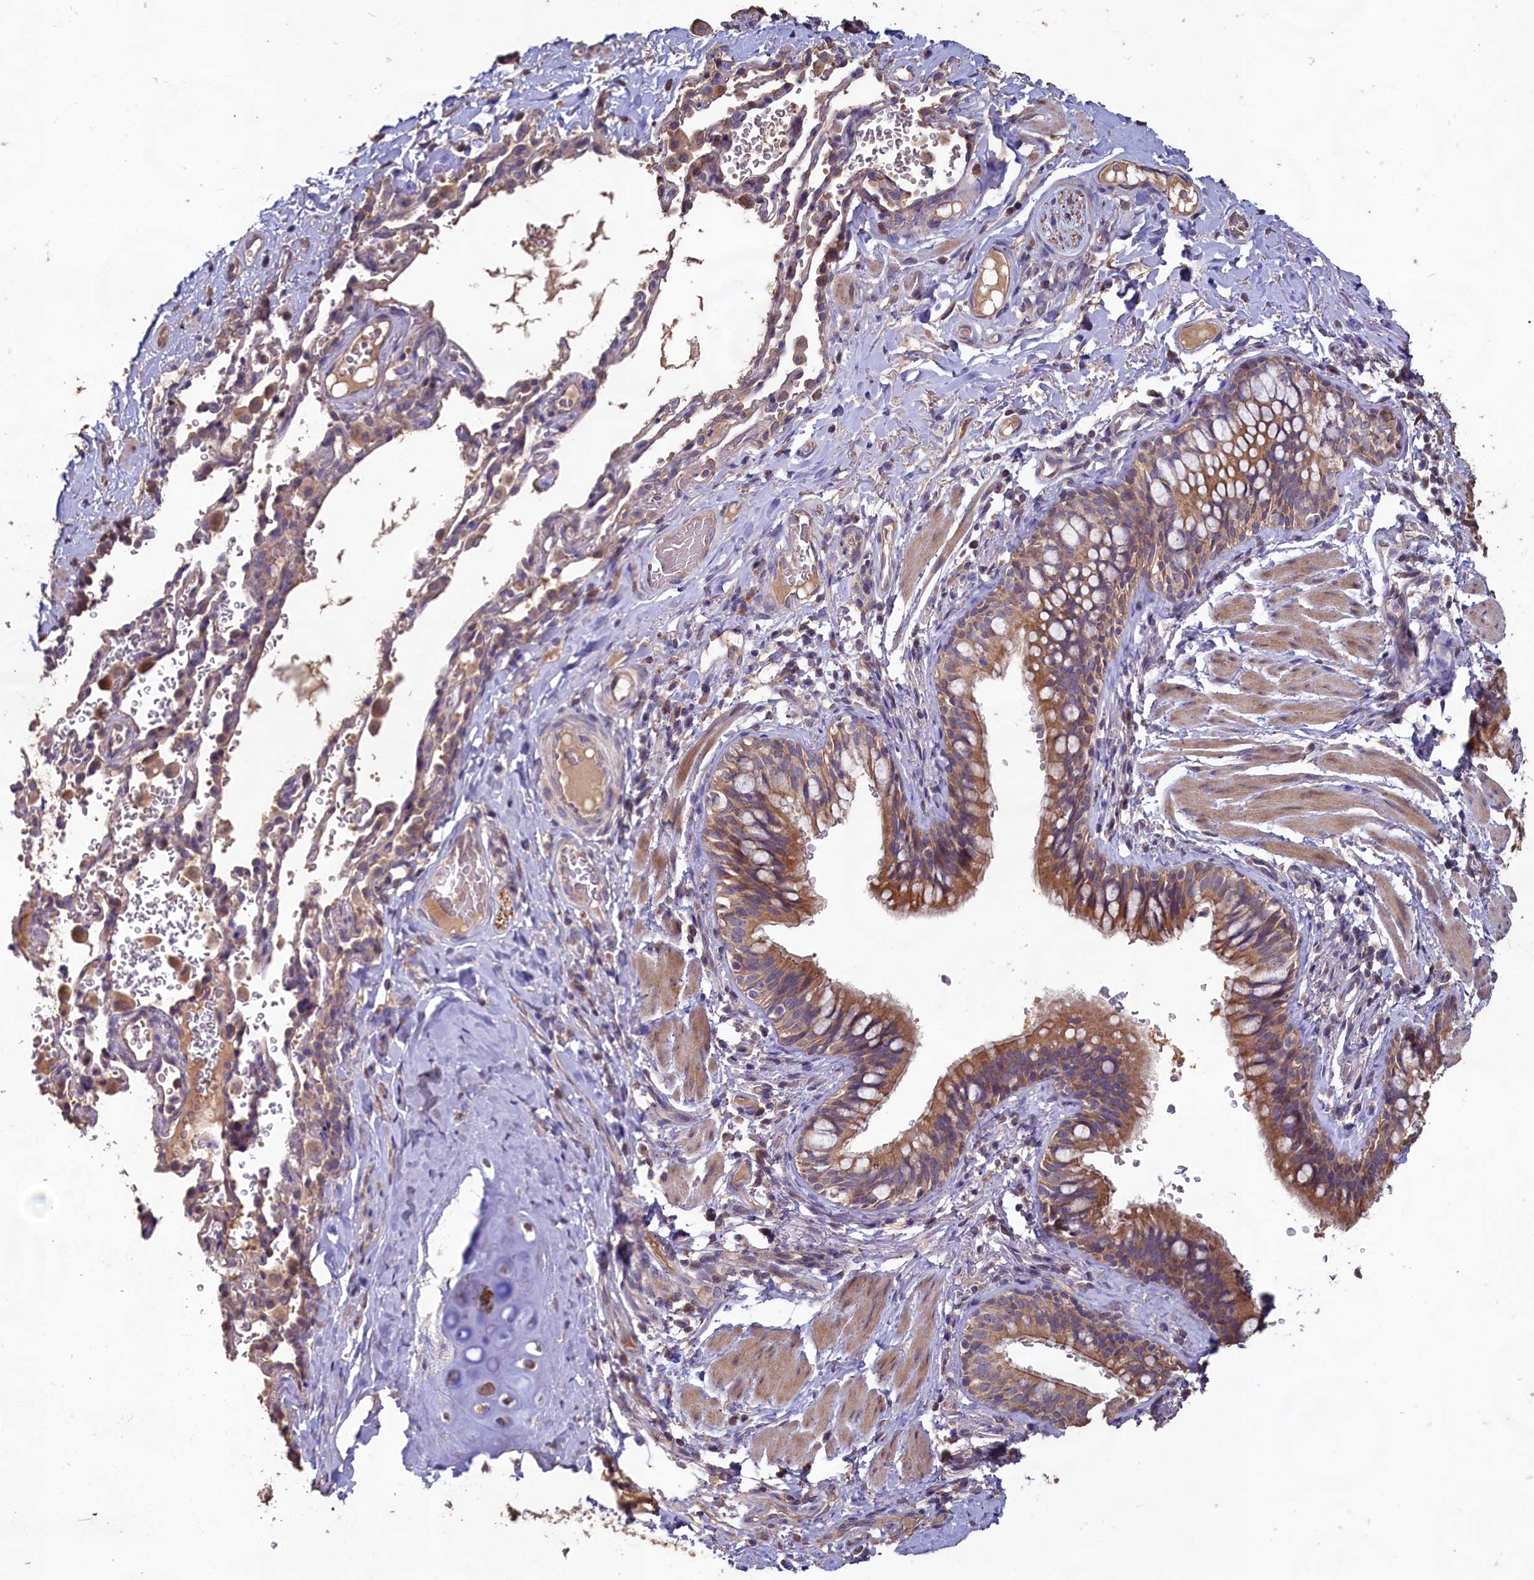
{"staining": {"intensity": "moderate", "quantity": ">75%", "location": "cytoplasmic/membranous"}, "tissue": "bronchus", "cell_type": "Respiratory epithelial cells", "image_type": "normal", "snomed": [{"axis": "morphology", "description": "Normal tissue, NOS"}, {"axis": "topography", "description": "Cartilage tissue"}, {"axis": "topography", "description": "Bronchus"}], "caption": "This histopathology image exhibits IHC staining of unremarkable bronchus, with medium moderate cytoplasmic/membranous expression in about >75% of respiratory epithelial cells.", "gene": "FUNDC1", "patient": {"sex": "female", "age": 36}}